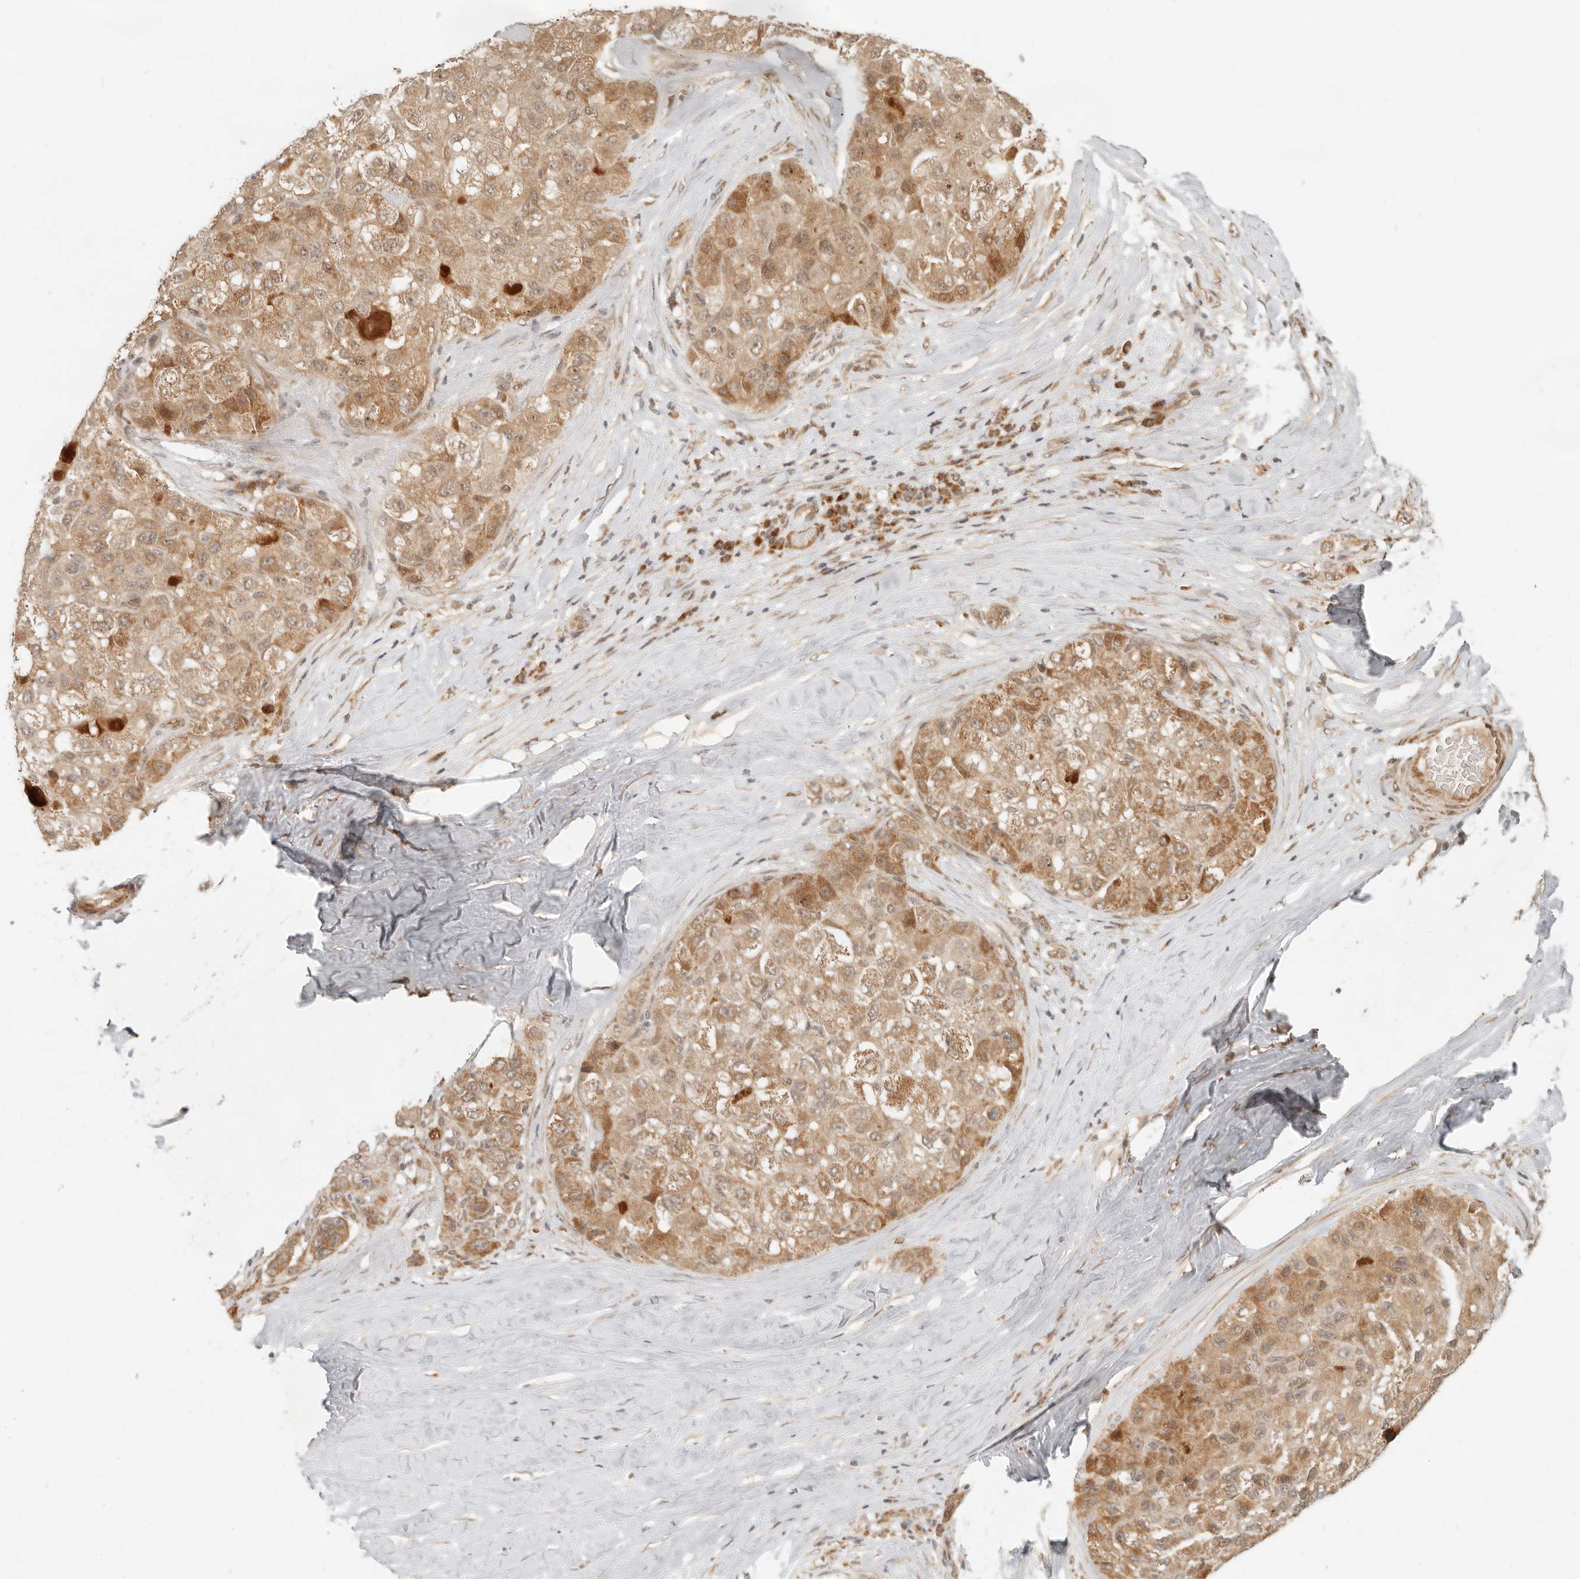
{"staining": {"intensity": "moderate", "quantity": ">75%", "location": "cytoplasmic/membranous"}, "tissue": "liver cancer", "cell_type": "Tumor cells", "image_type": "cancer", "snomed": [{"axis": "morphology", "description": "Carcinoma, Hepatocellular, NOS"}, {"axis": "topography", "description": "Liver"}], "caption": "The image displays immunohistochemical staining of liver hepatocellular carcinoma. There is moderate cytoplasmic/membranous staining is present in about >75% of tumor cells.", "gene": "BAALC", "patient": {"sex": "male", "age": 80}}